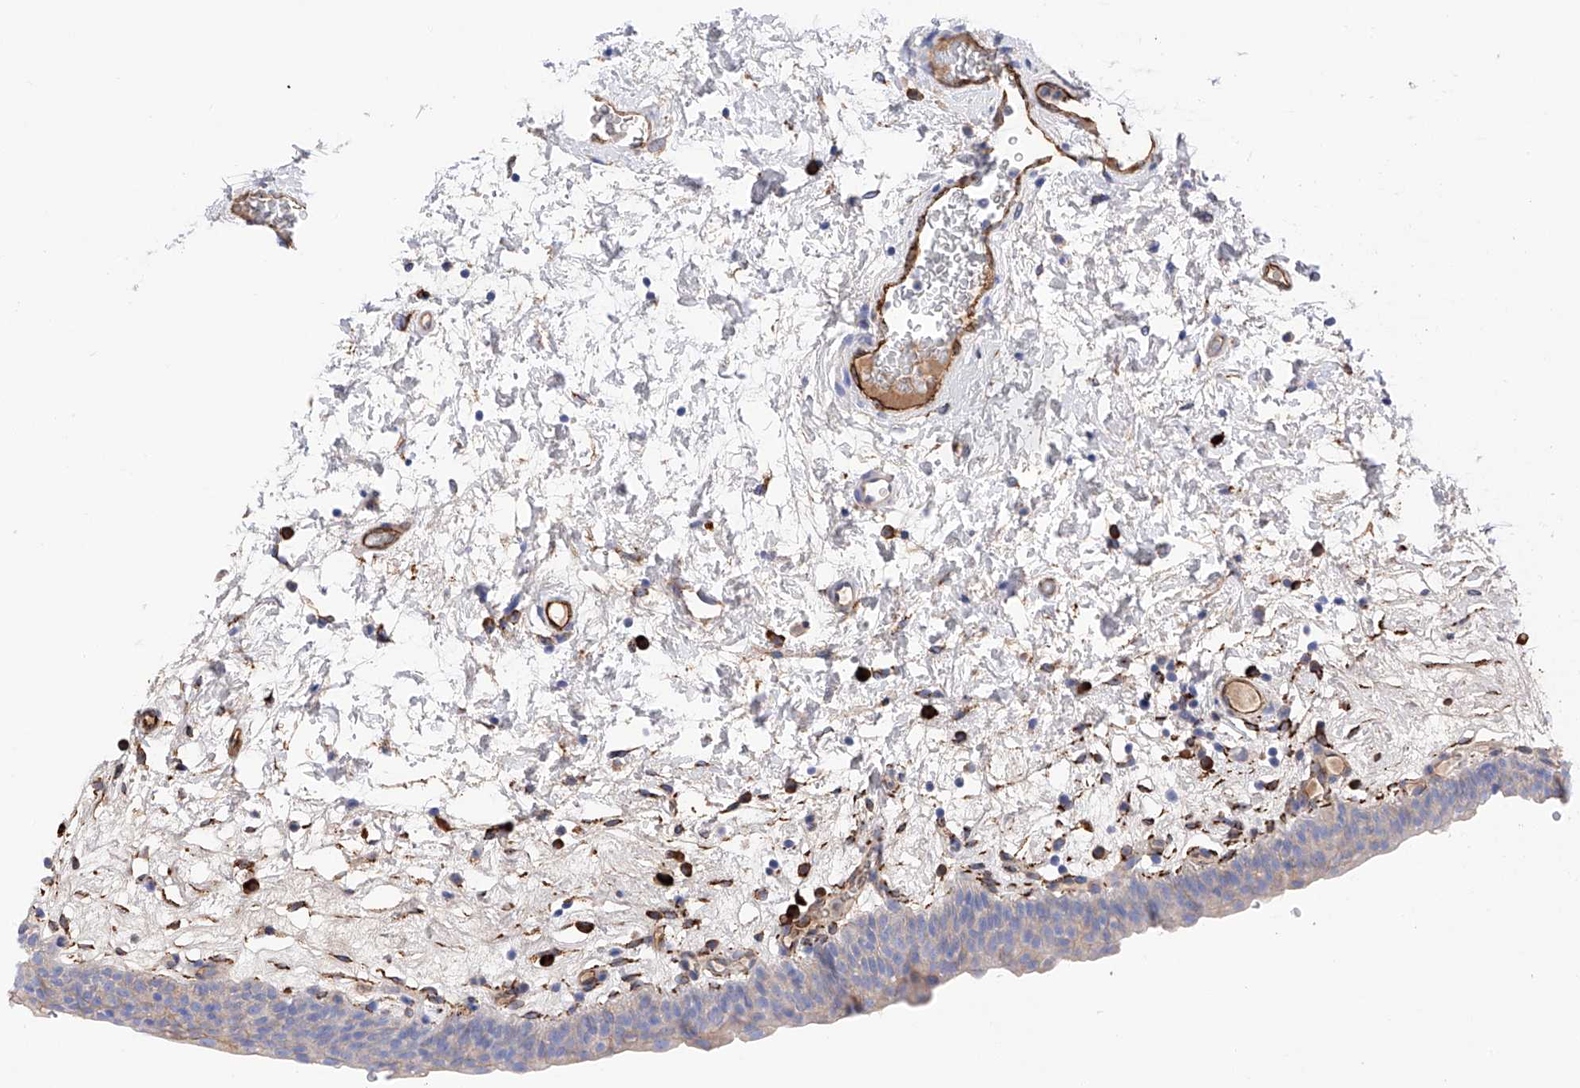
{"staining": {"intensity": "weak", "quantity": "25%-75%", "location": "cytoplasmic/membranous"}, "tissue": "urinary bladder", "cell_type": "Urothelial cells", "image_type": "normal", "snomed": [{"axis": "morphology", "description": "Normal tissue, NOS"}, {"axis": "topography", "description": "Urinary bladder"}], "caption": "Immunohistochemical staining of unremarkable urinary bladder reveals weak cytoplasmic/membranous protein expression in about 25%-75% of urothelial cells. The staining is performed using DAB (3,3'-diaminobenzidine) brown chromogen to label protein expression. The nuclei are counter-stained blue using hematoxylin.", "gene": "PDIA5", "patient": {"sex": "male", "age": 83}}